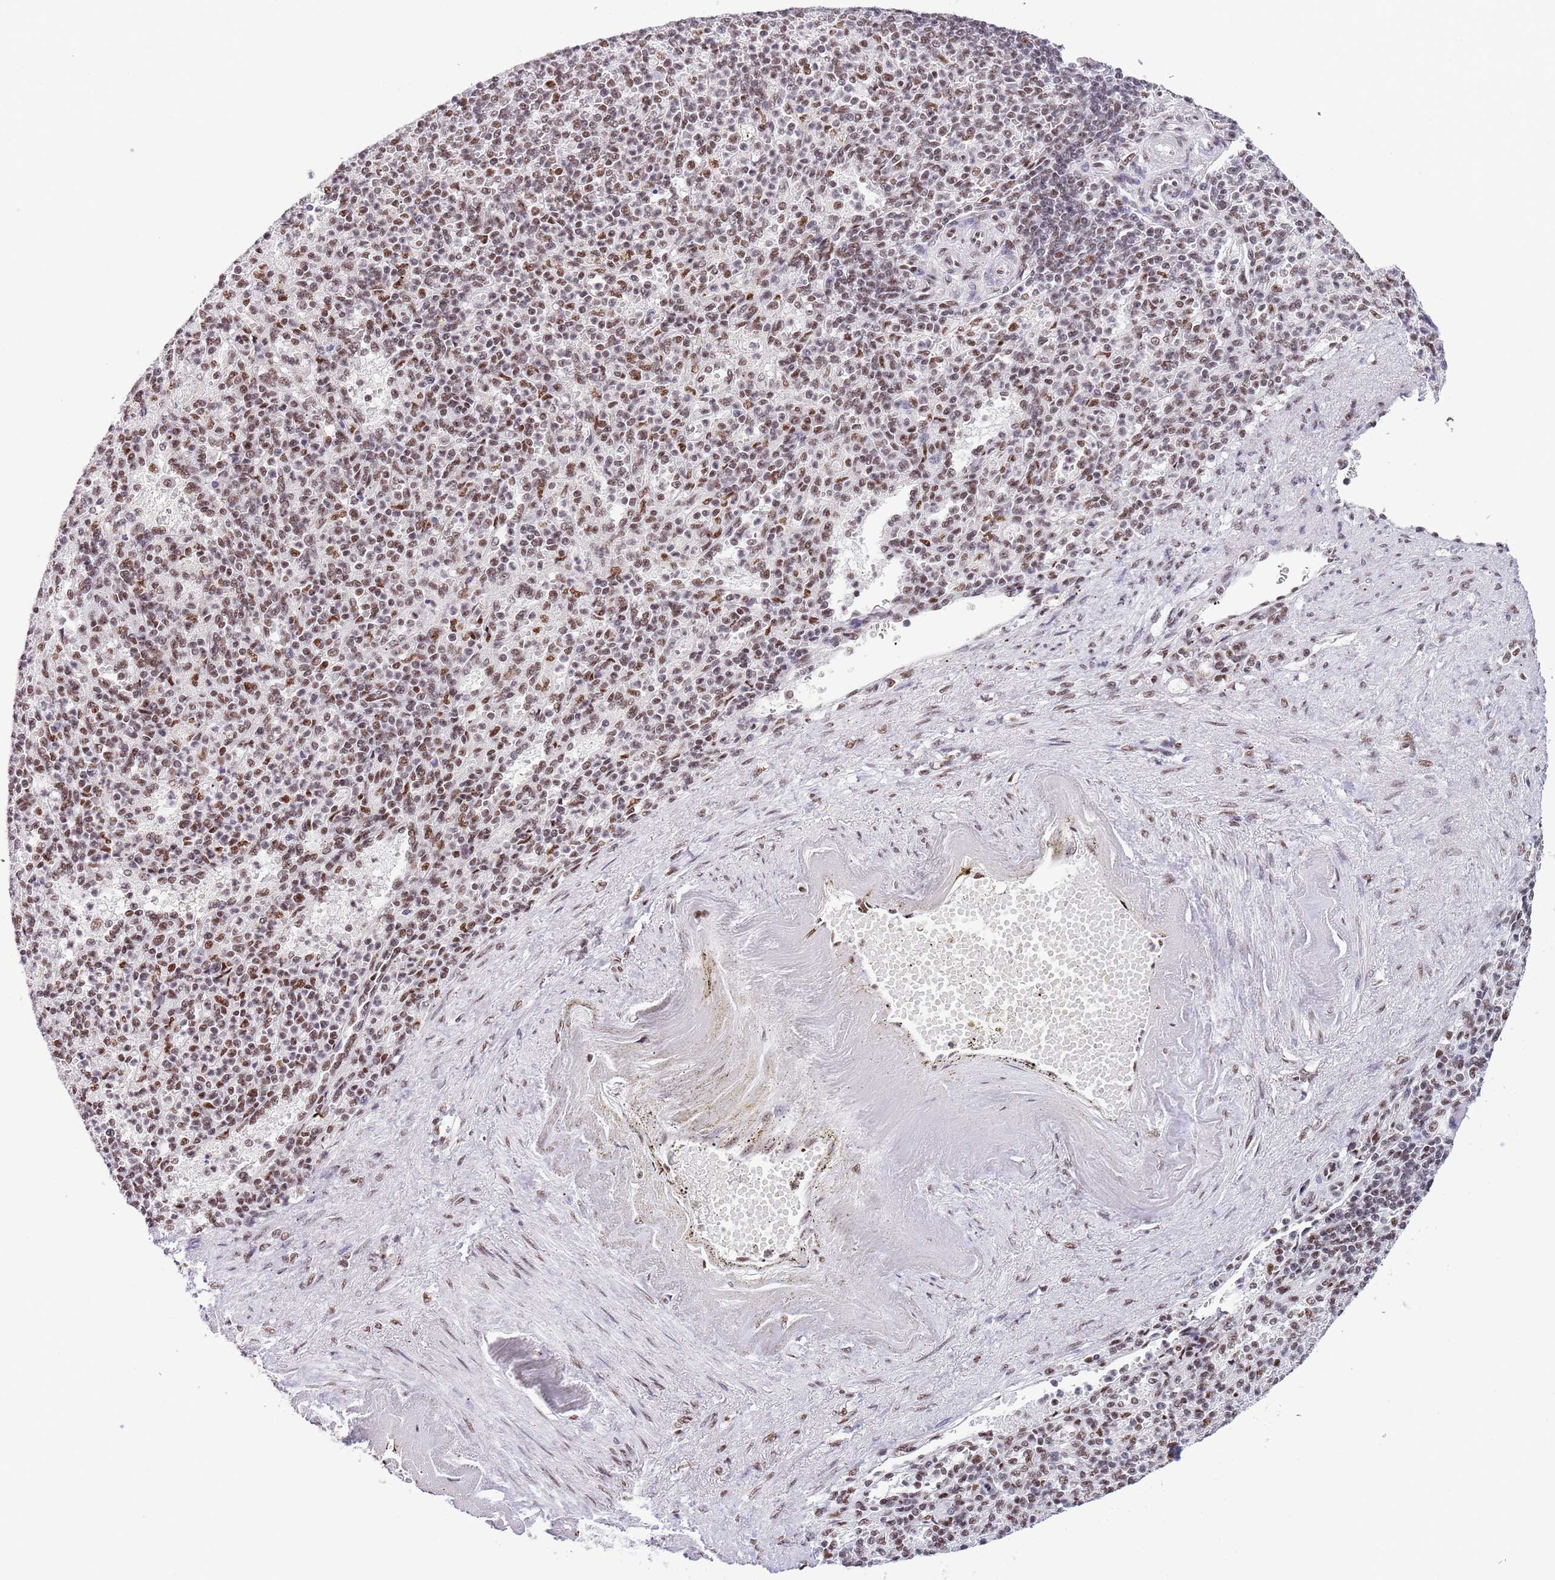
{"staining": {"intensity": "moderate", "quantity": ">75%", "location": "nuclear"}, "tissue": "spleen", "cell_type": "Cells in red pulp", "image_type": "normal", "snomed": [{"axis": "morphology", "description": "Normal tissue, NOS"}, {"axis": "topography", "description": "Spleen"}], "caption": "DAB (3,3'-diaminobenzidine) immunohistochemical staining of unremarkable spleen displays moderate nuclear protein positivity in about >75% of cells in red pulp. (DAB = brown stain, brightfield microscopy at high magnification).", "gene": "SF3A2", "patient": {"sex": "female", "age": 74}}